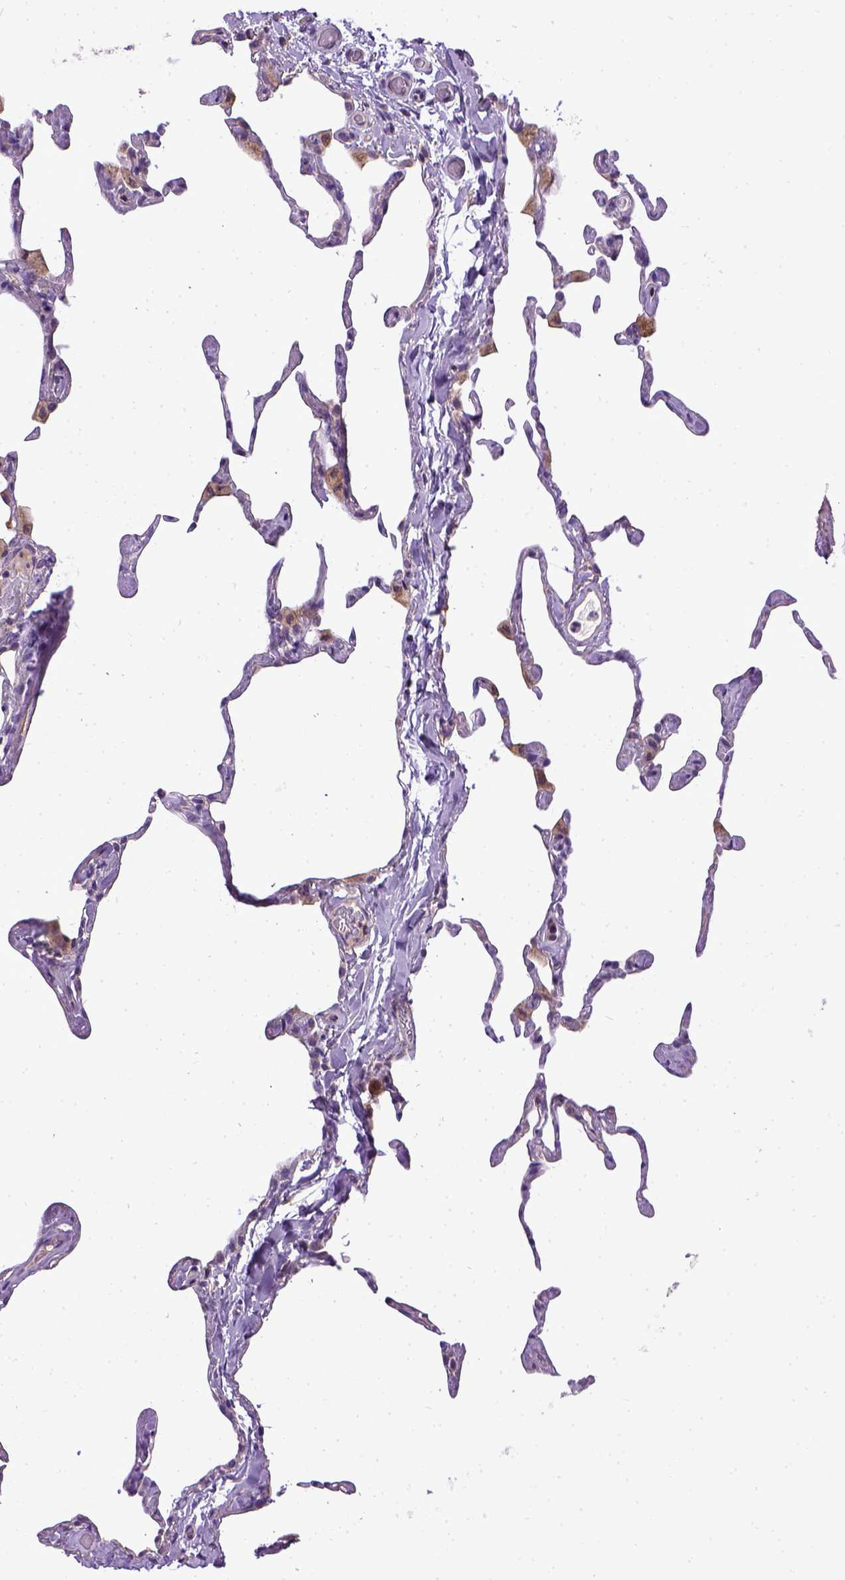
{"staining": {"intensity": "negative", "quantity": "none", "location": "none"}, "tissue": "lung", "cell_type": "Alveolar cells", "image_type": "normal", "snomed": [{"axis": "morphology", "description": "Normal tissue, NOS"}, {"axis": "topography", "description": "Lung"}], "caption": "Alveolar cells are negative for brown protein staining in unremarkable lung. (Immunohistochemistry (ihc), brightfield microscopy, high magnification).", "gene": "ENG", "patient": {"sex": "male", "age": 65}}